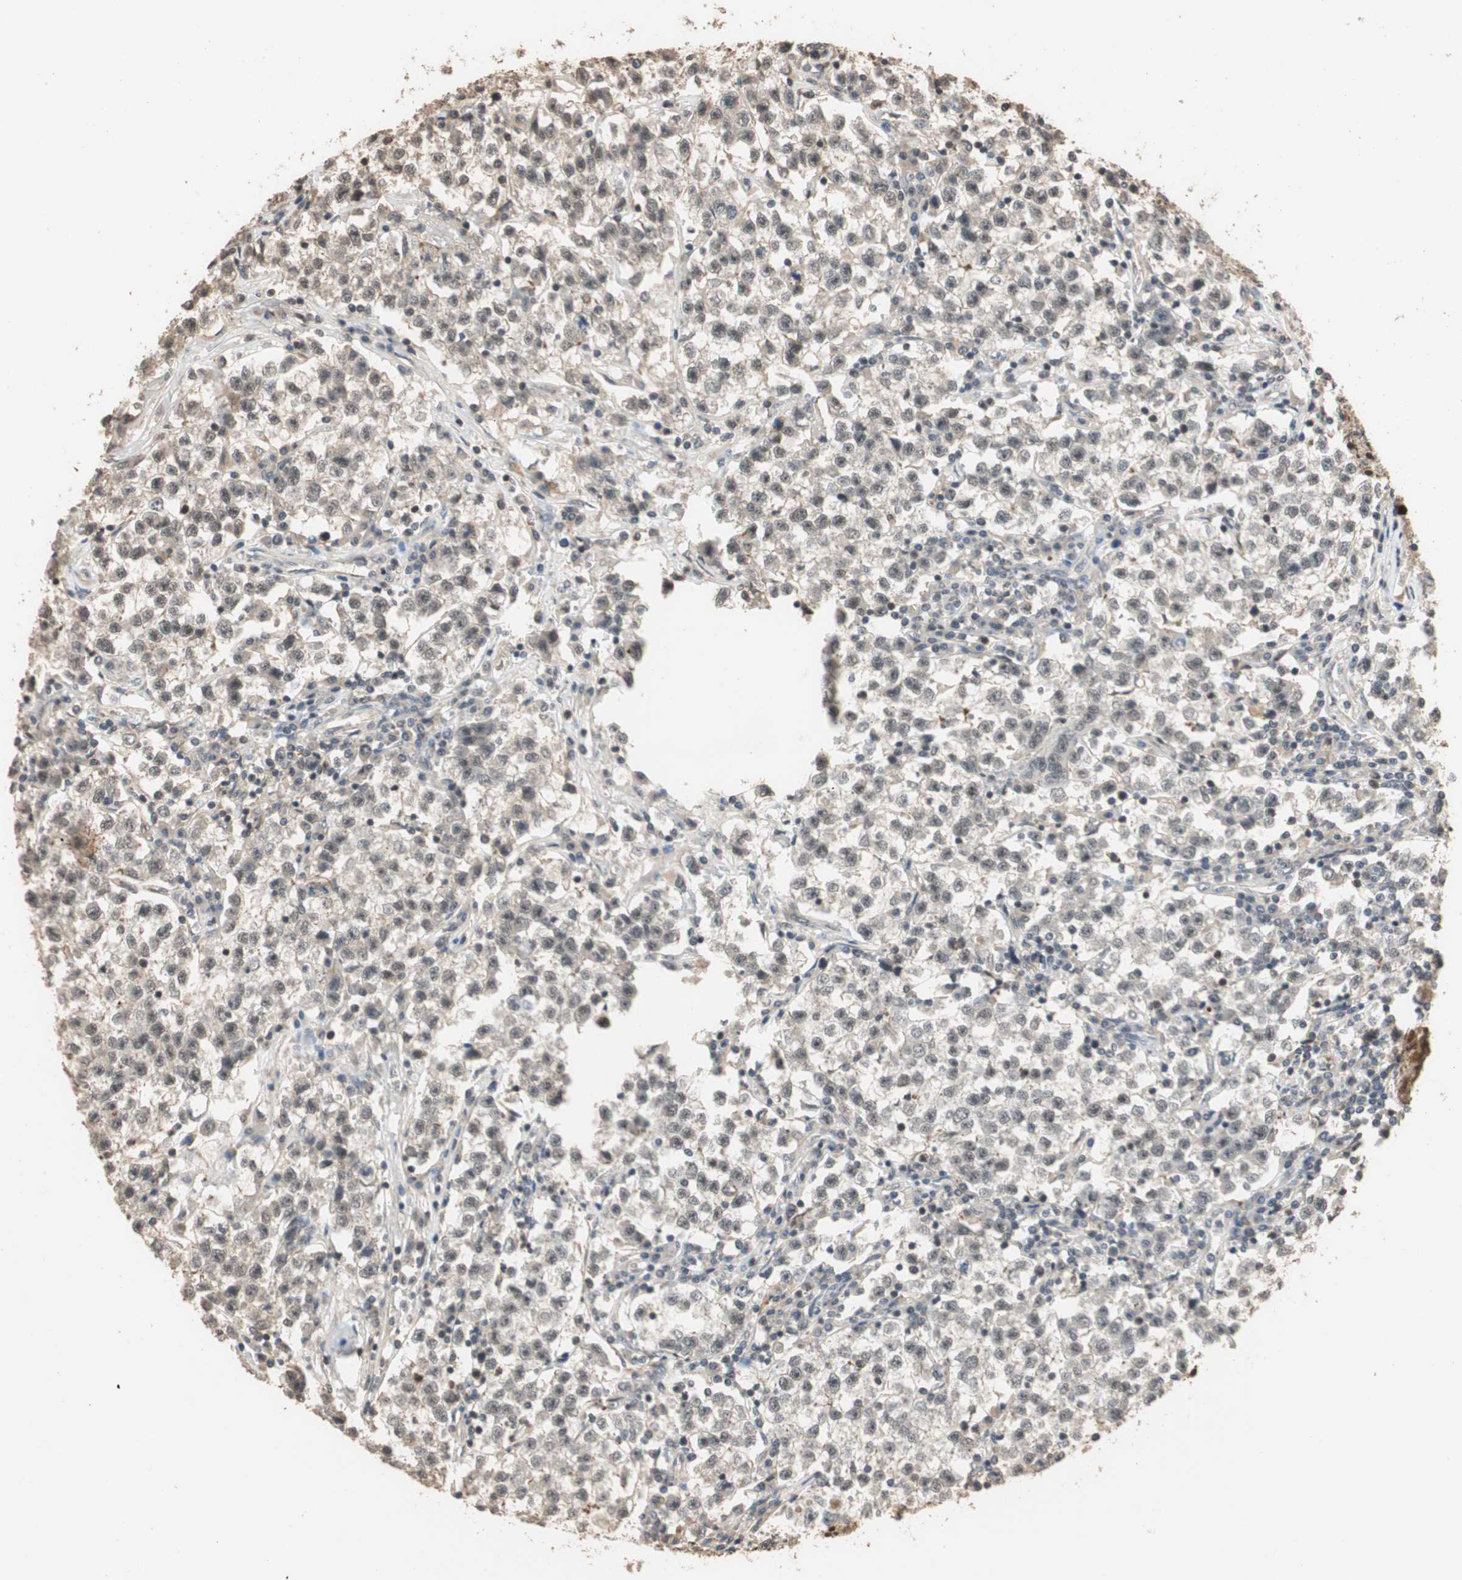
{"staining": {"intensity": "moderate", "quantity": ">75%", "location": "nuclear"}, "tissue": "testis cancer", "cell_type": "Tumor cells", "image_type": "cancer", "snomed": [{"axis": "morphology", "description": "Seminoma, NOS"}, {"axis": "topography", "description": "Testis"}], "caption": "Brown immunohistochemical staining in human seminoma (testis) reveals moderate nuclear staining in approximately >75% of tumor cells.", "gene": "CDC5L", "patient": {"sex": "male", "age": 22}}